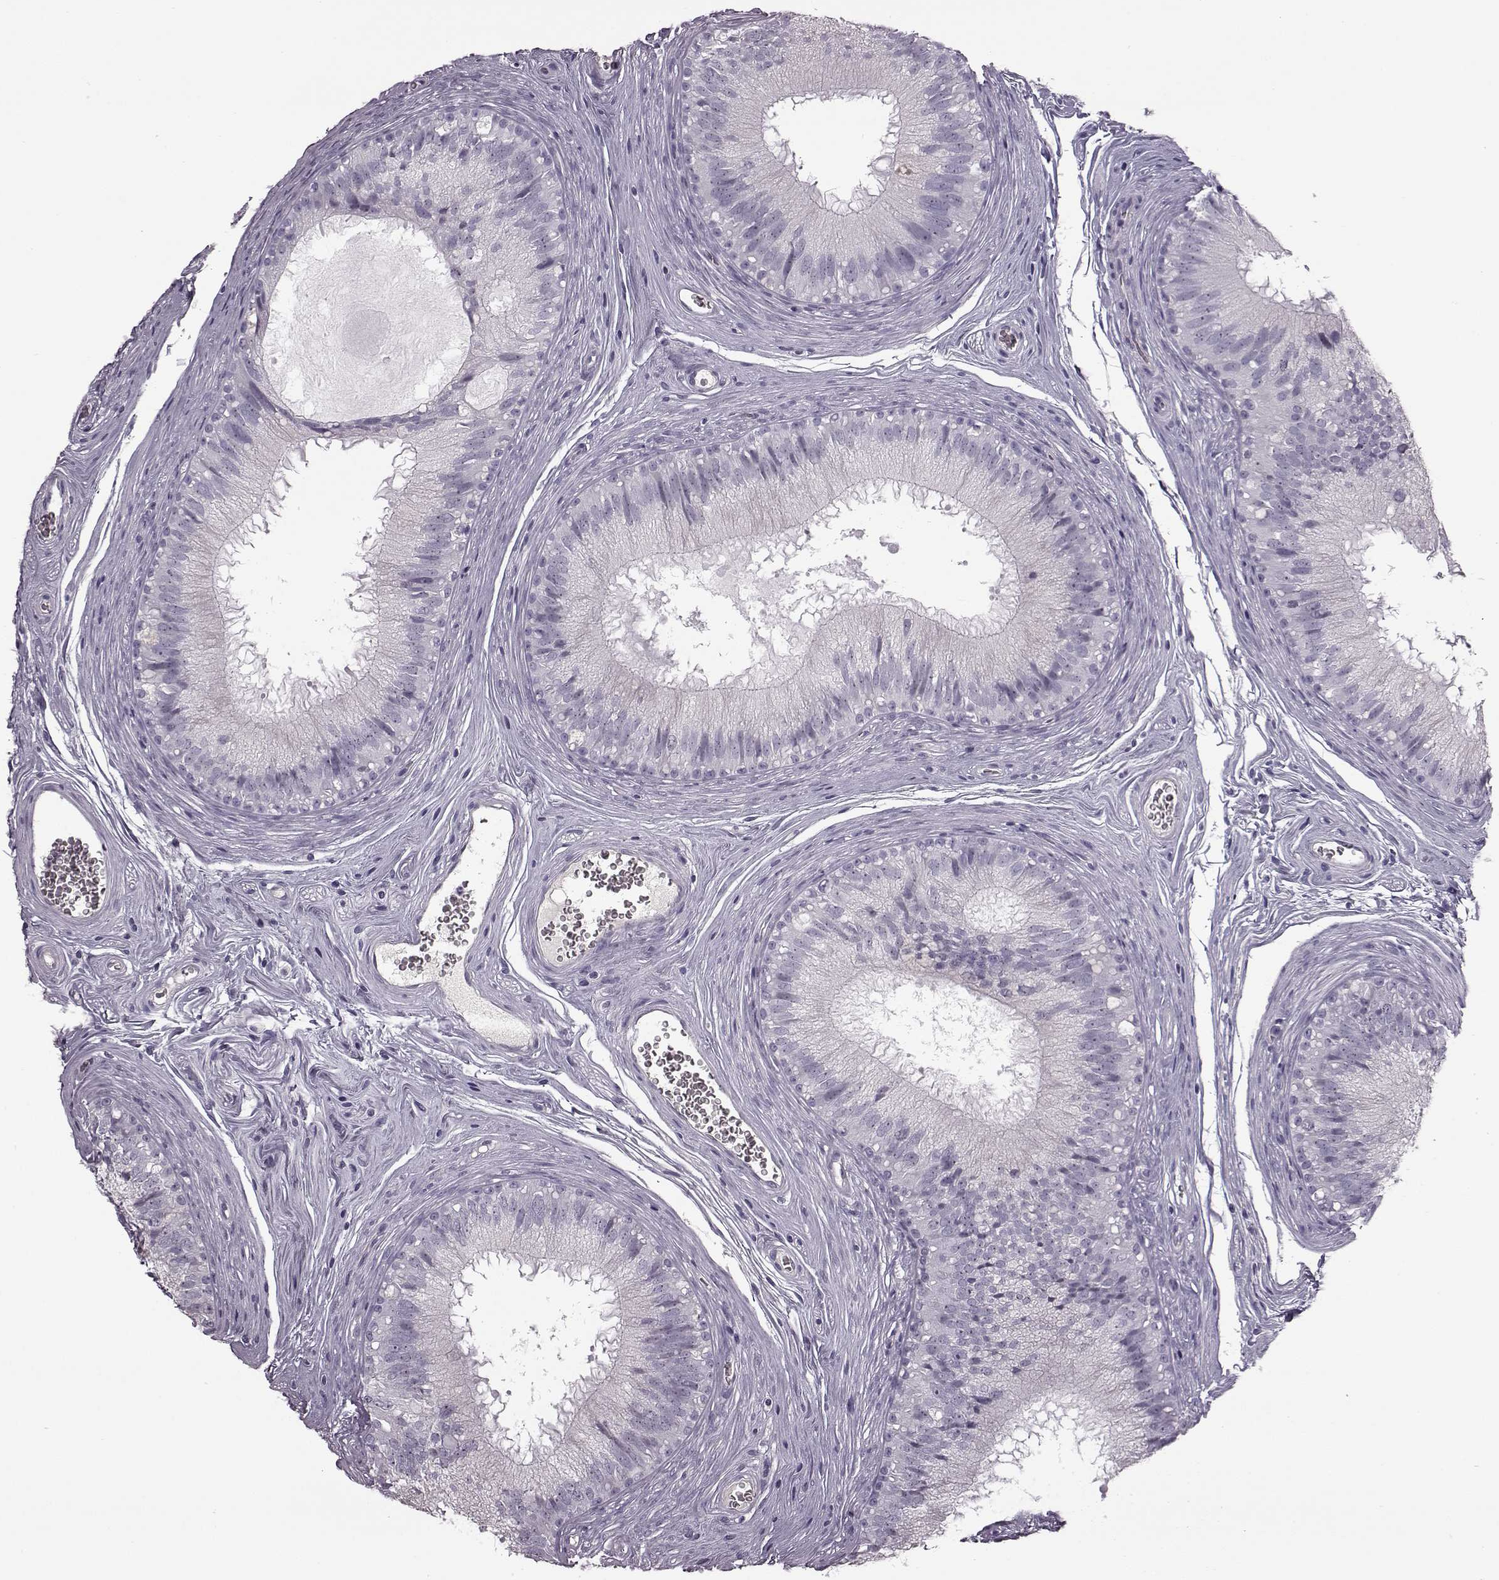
{"staining": {"intensity": "negative", "quantity": "none", "location": "none"}, "tissue": "epididymis", "cell_type": "Glandular cells", "image_type": "normal", "snomed": [{"axis": "morphology", "description": "Normal tissue, NOS"}, {"axis": "topography", "description": "Epididymis"}], "caption": "The histopathology image displays no staining of glandular cells in unremarkable epididymis.", "gene": "PRPH2", "patient": {"sex": "male", "age": 37}}